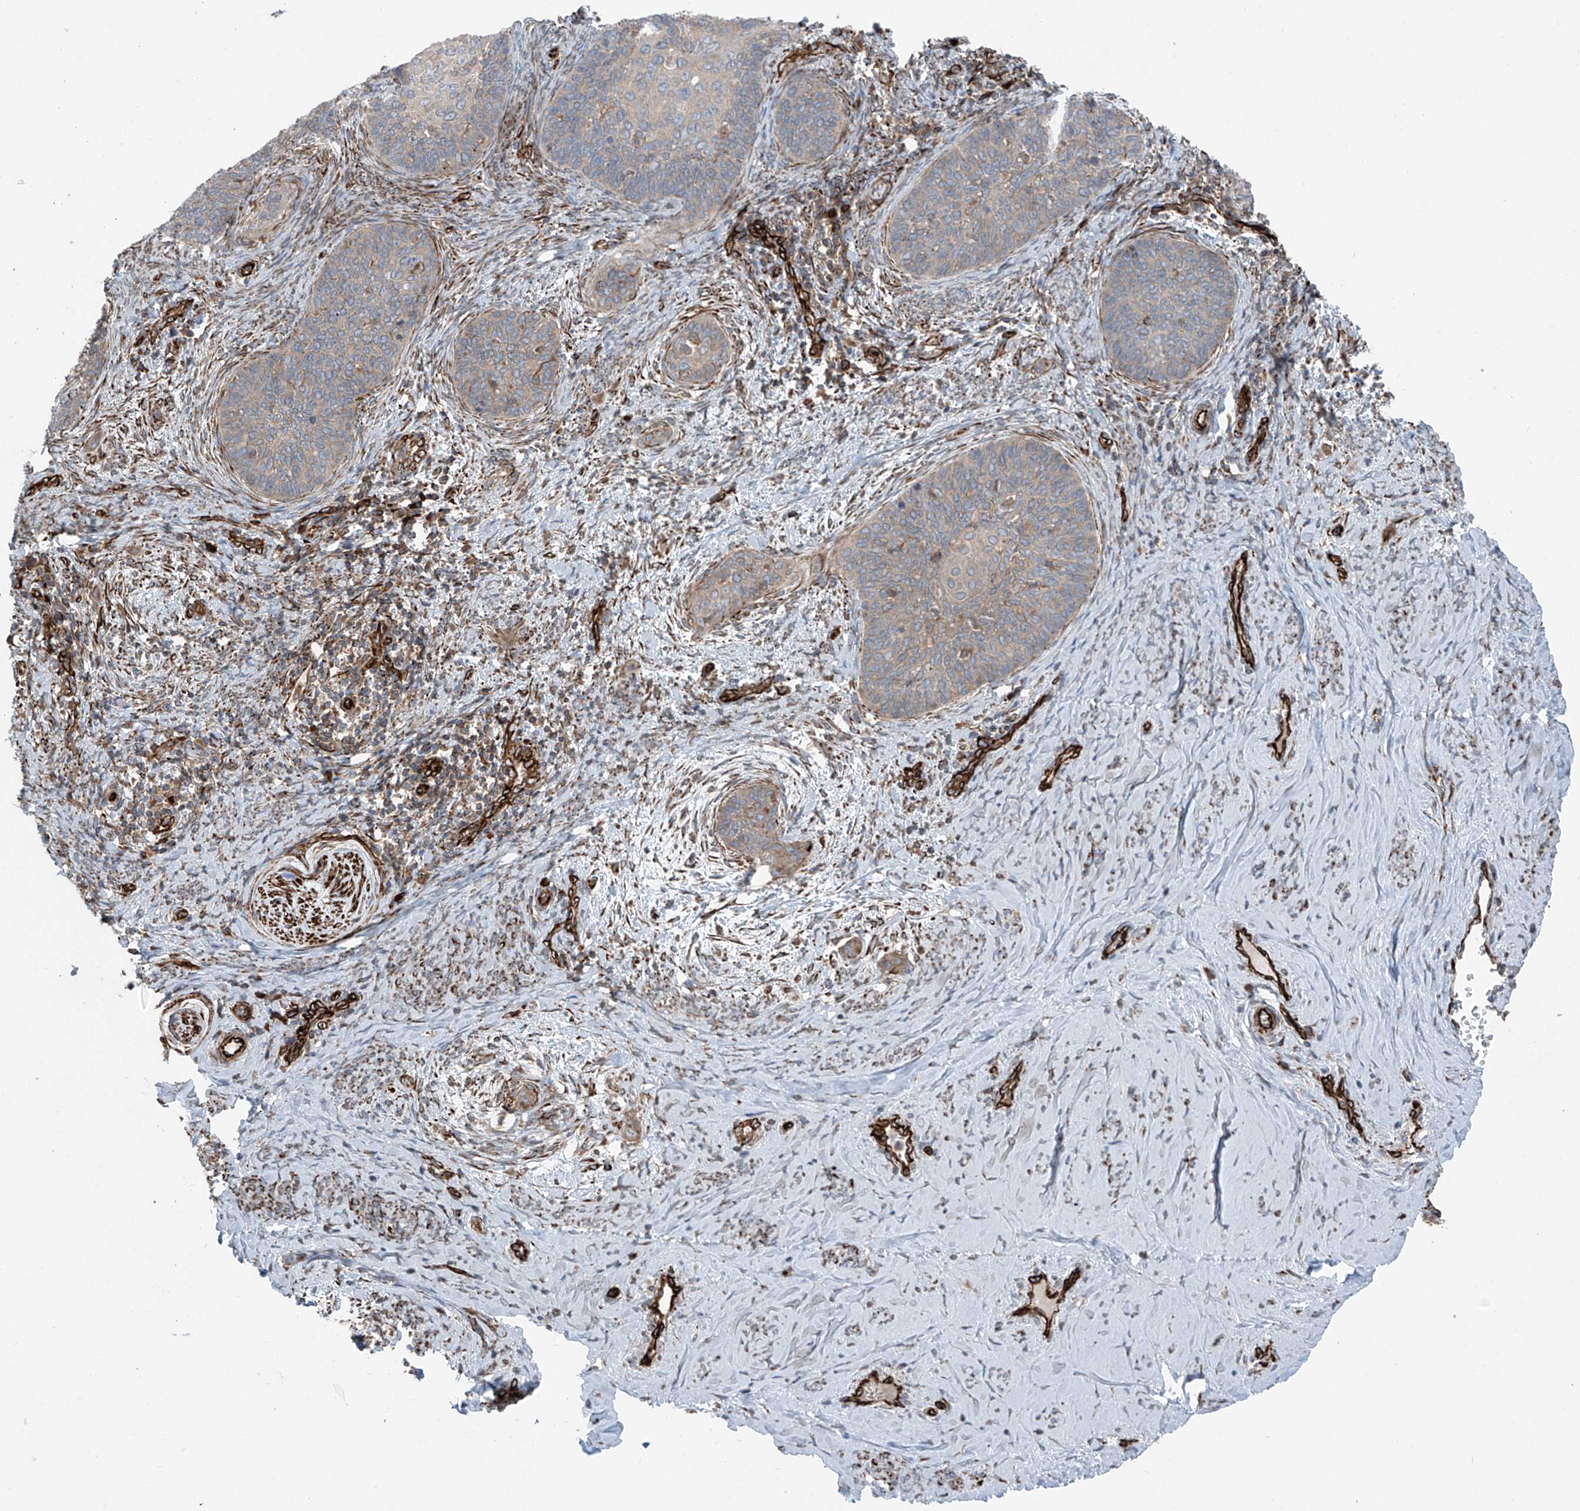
{"staining": {"intensity": "weak", "quantity": "25%-75%", "location": "cytoplasmic/membranous"}, "tissue": "cervical cancer", "cell_type": "Tumor cells", "image_type": "cancer", "snomed": [{"axis": "morphology", "description": "Squamous cell carcinoma, NOS"}, {"axis": "topography", "description": "Cervix"}], "caption": "Cervical cancer (squamous cell carcinoma) stained with a brown dye reveals weak cytoplasmic/membranous positive staining in approximately 25%-75% of tumor cells.", "gene": "ERLEC1", "patient": {"sex": "female", "age": 33}}